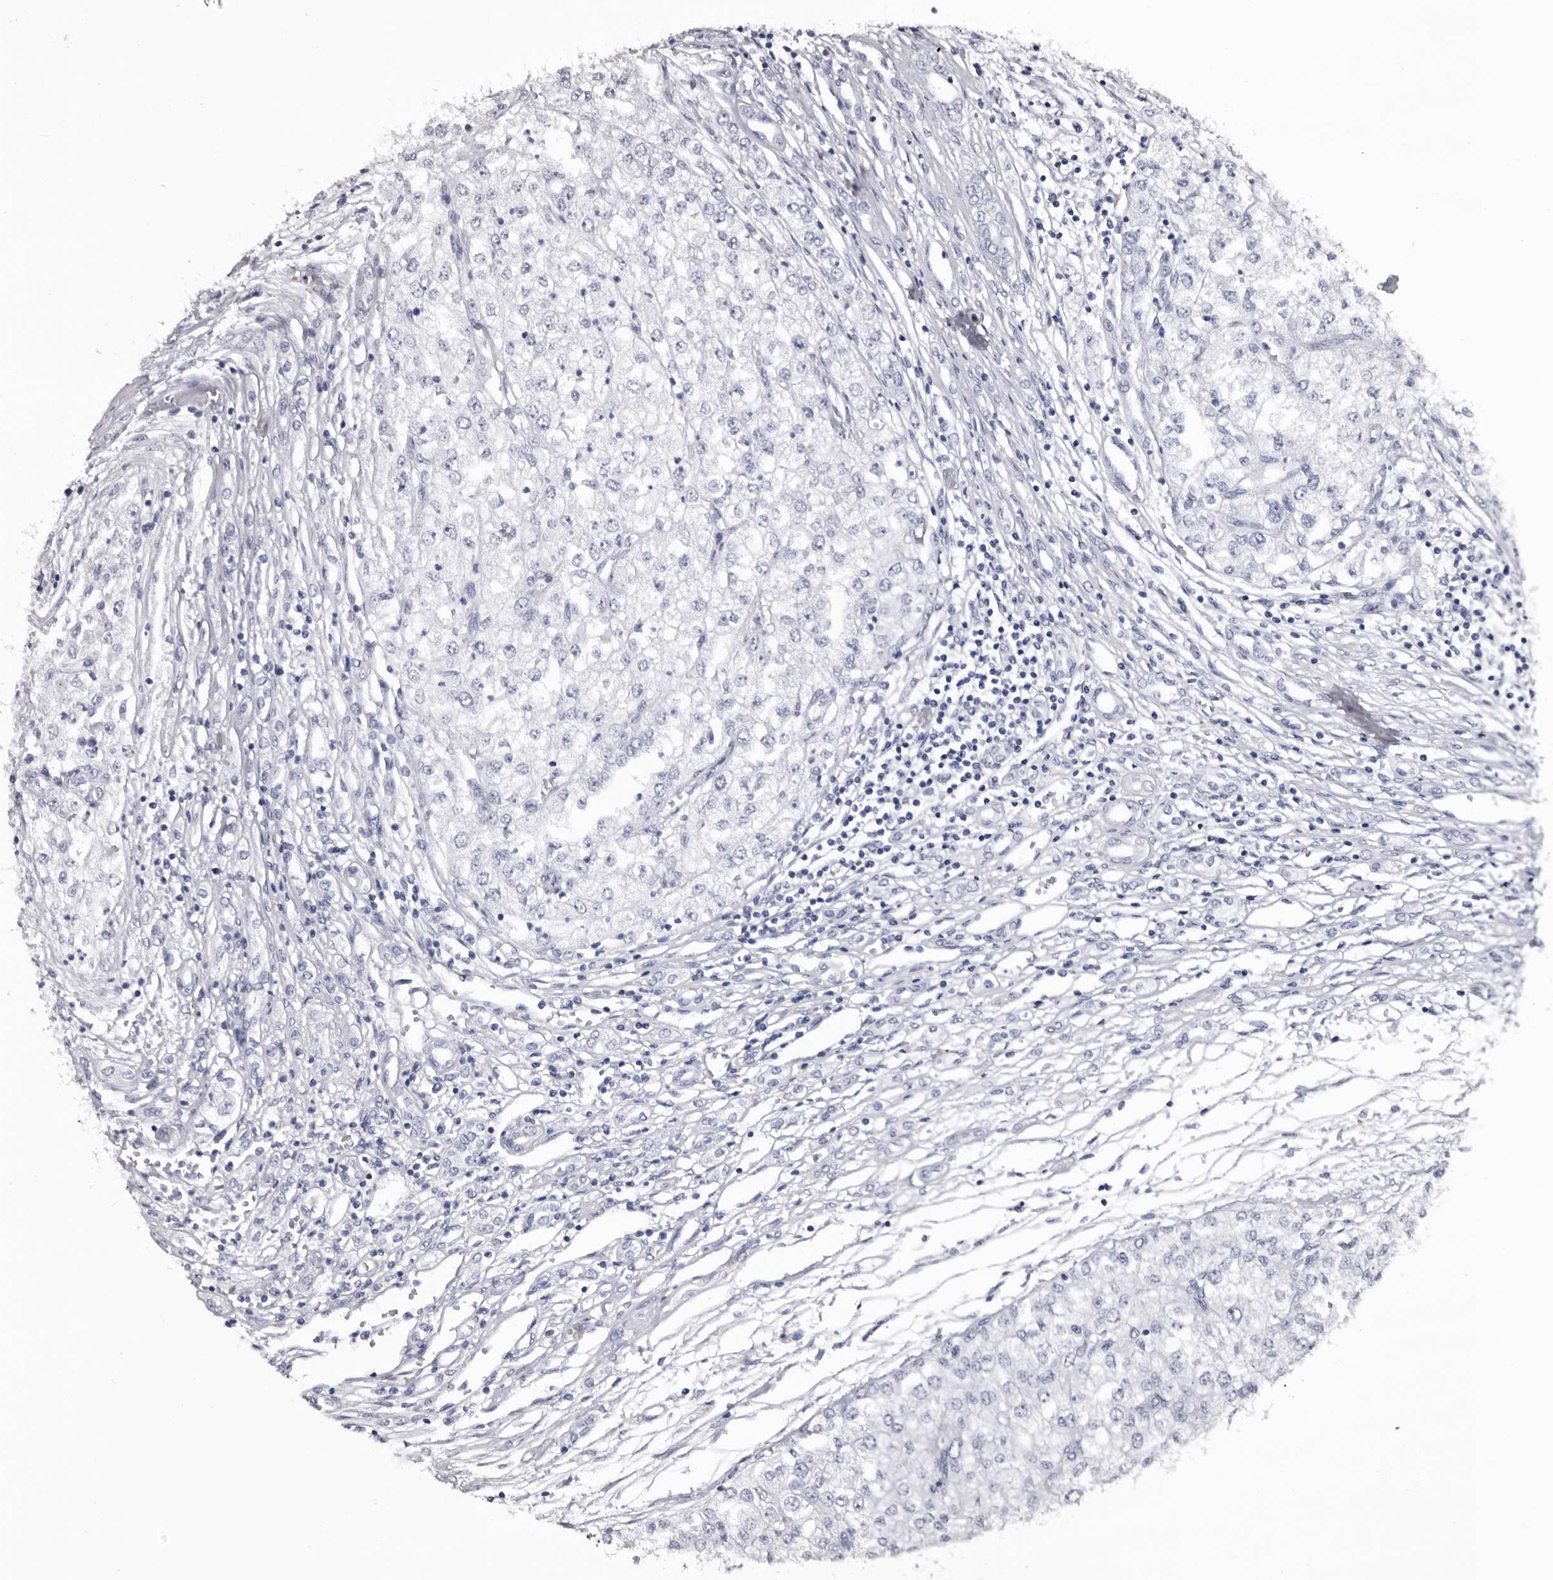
{"staining": {"intensity": "negative", "quantity": "none", "location": "none"}, "tissue": "renal cancer", "cell_type": "Tumor cells", "image_type": "cancer", "snomed": [{"axis": "morphology", "description": "Adenocarcinoma, NOS"}, {"axis": "topography", "description": "Kidney"}], "caption": "The histopathology image displays no significant positivity in tumor cells of adenocarcinoma (renal).", "gene": "SLC10A4", "patient": {"sex": "female", "age": 54}}